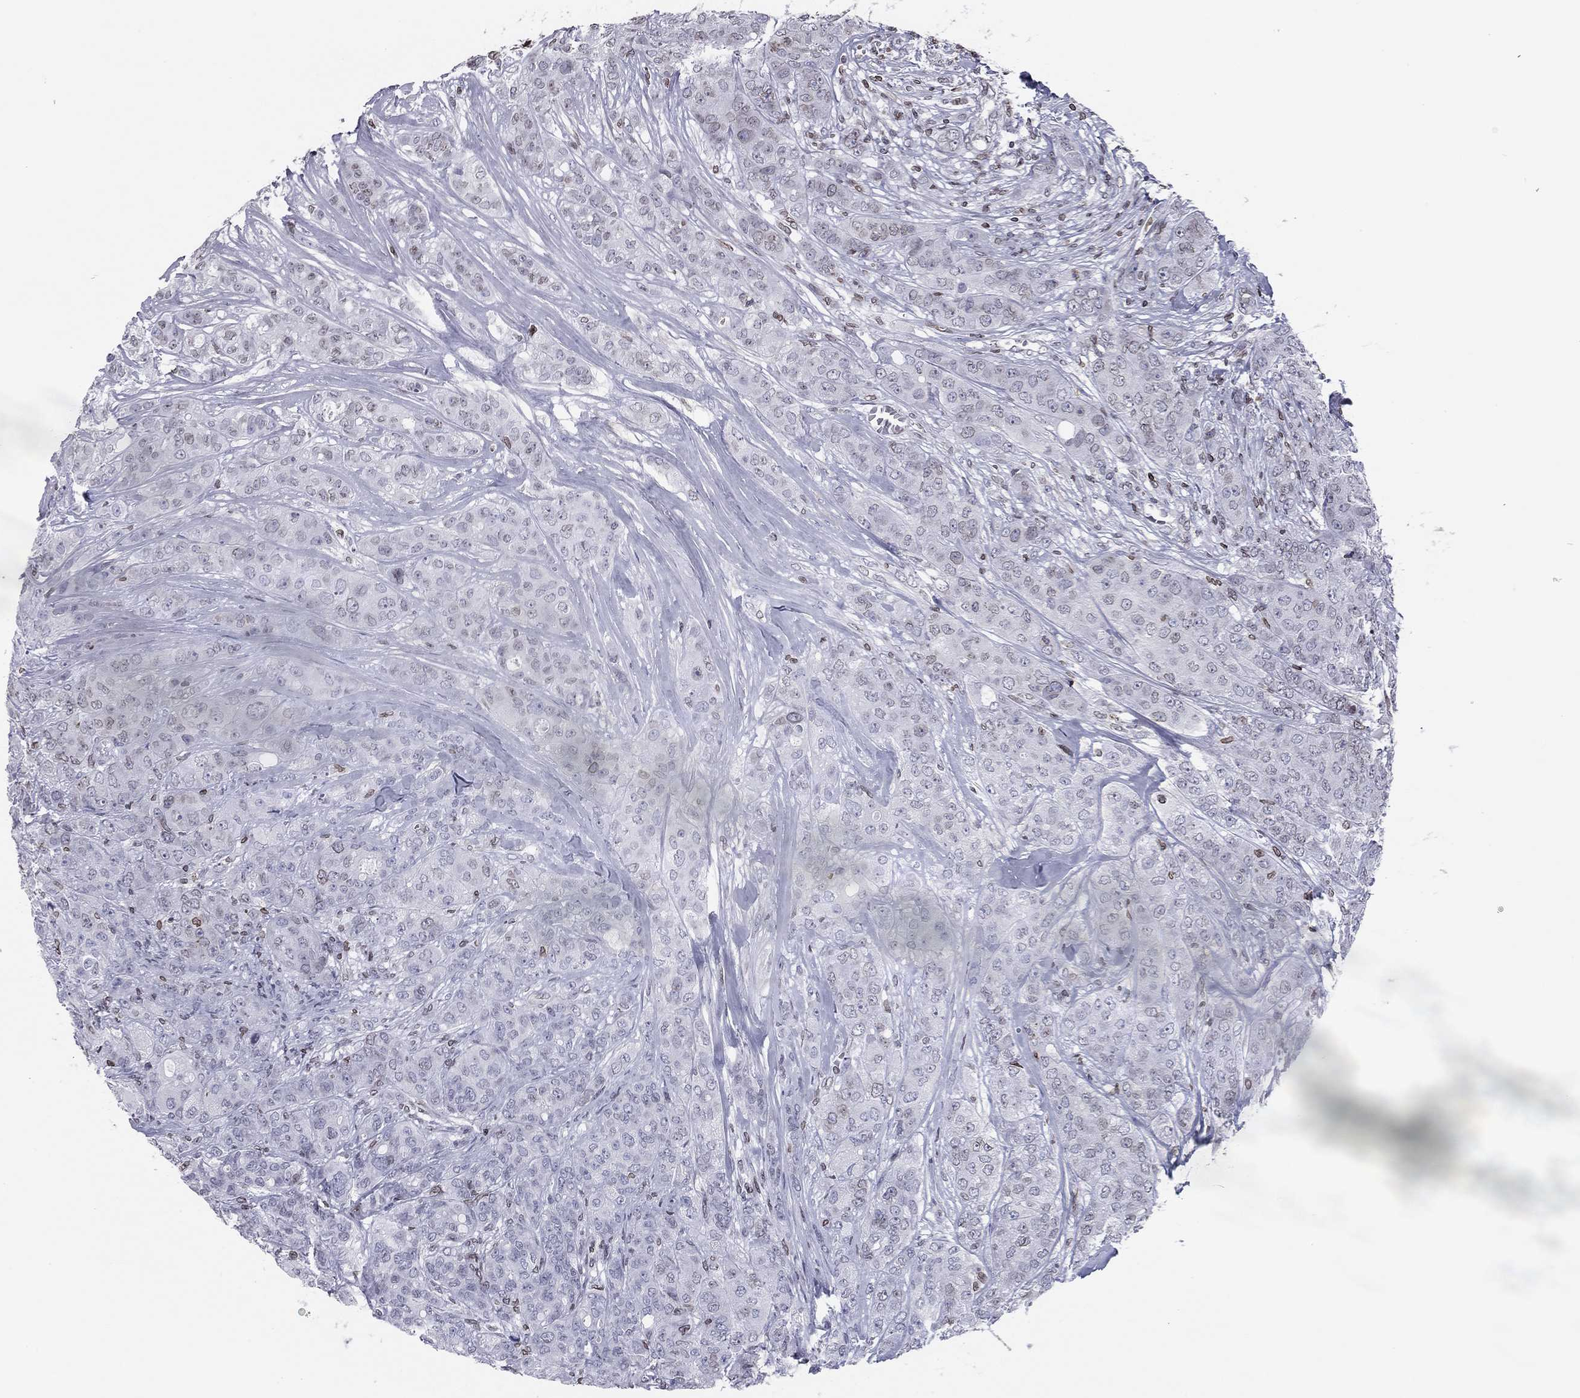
{"staining": {"intensity": "weak", "quantity": "<25%", "location": "cytoplasmic/membranous,nuclear"}, "tissue": "breast cancer", "cell_type": "Tumor cells", "image_type": "cancer", "snomed": [{"axis": "morphology", "description": "Duct carcinoma"}, {"axis": "topography", "description": "Breast"}], "caption": "Breast invasive ductal carcinoma stained for a protein using immunohistochemistry shows no positivity tumor cells.", "gene": "ESPL1", "patient": {"sex": "female", "age": 43}}